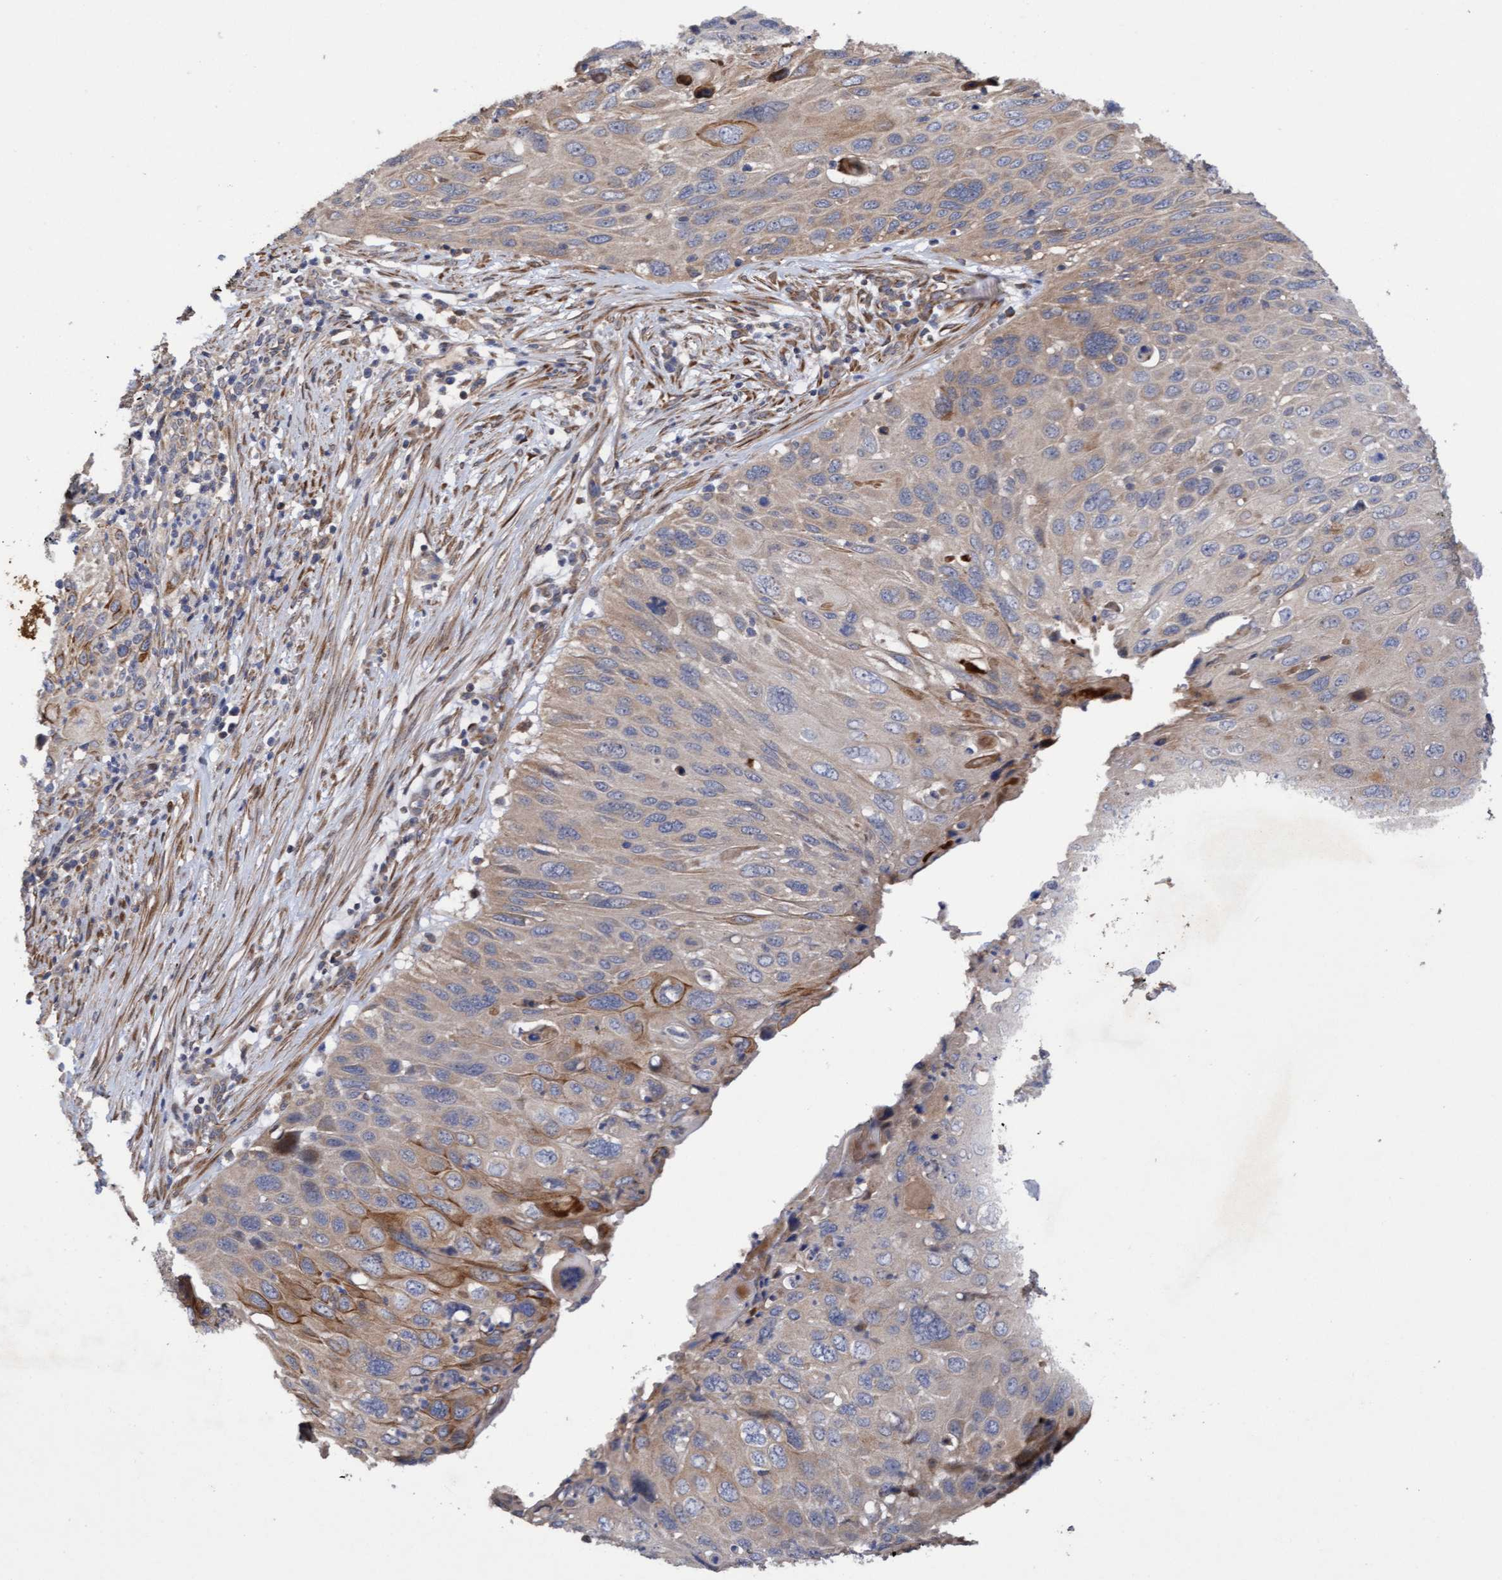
{"staining": {"intensity": "moderate", "quantity": "25%-75%", "location": "cytoplasmic/membranous"}, "tissue": "cervical cancer", "cell_type": "Tumor cells", "image_type": "cancer", "snomed": [{"axis": "morphology", "description": "Squamous cell carcinoma, NOS"}, {"axis": "topography", "description": "Cervix"}], "caption": "Cervical cancer stained for a protein displays moderate cytoplasmic/membranous positivity in tumor cells. The staining is performed using DAB brown chromogen to label protein expression. The nuclei are counter-stained blue using hematoxylin.", "gene": "ELP5", "patient": {"sex": "female", "age": 70}}